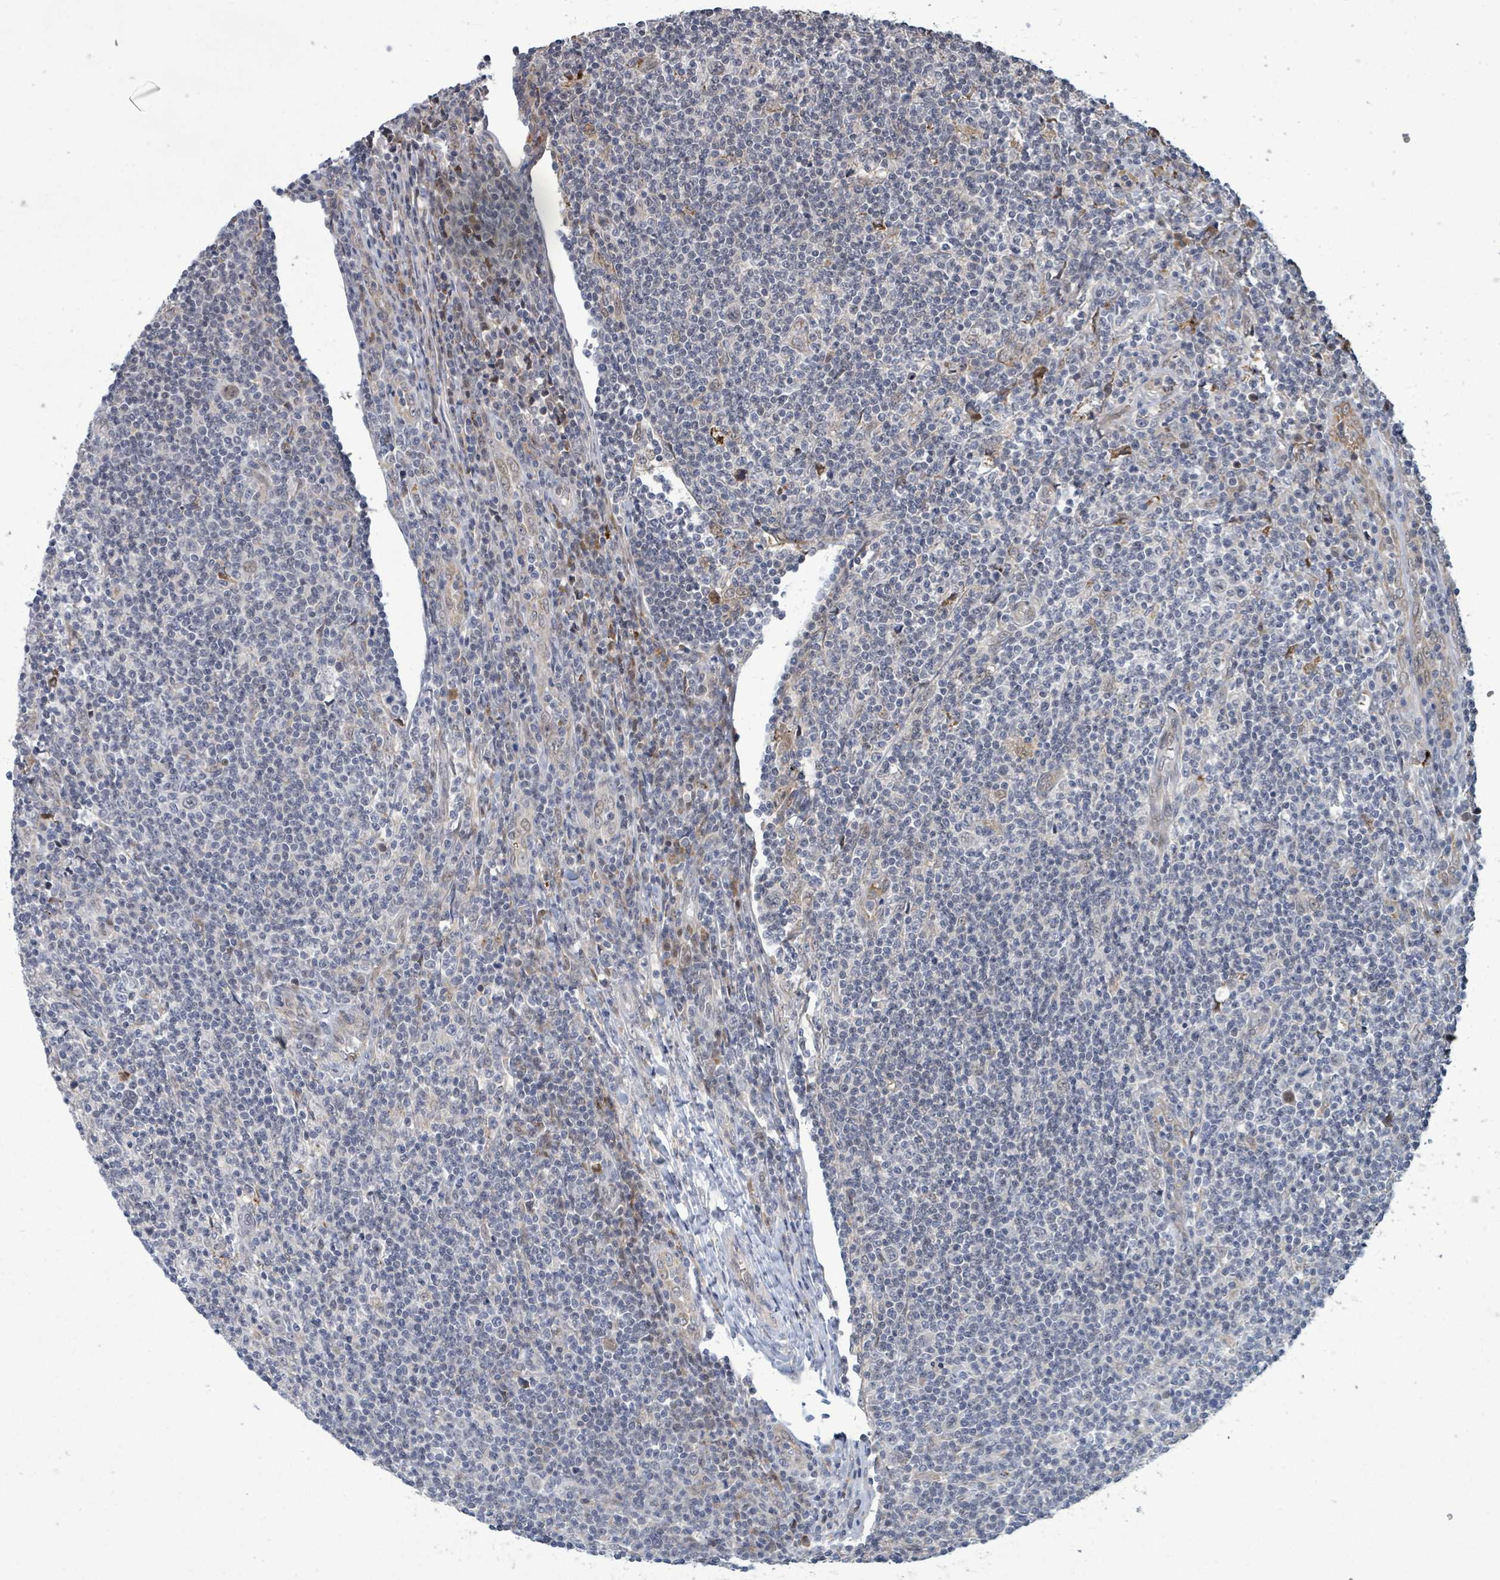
{"staining": {"intensity": "negative", "quantity": "none", "location": "none"}, "tissue": "lymphoma", "cell_type": "Tumor cells", "image_type": "cancer", "snomed": [{"axis": "morphology", "description": "Hodgkin's disease, NOS"}, {"axis": "topography", "description": "Lymph node"}], "caption": "This is a image of immunohistochemistry (IHC) staining of lymphoma, which shows no expression in tumor cells.", "gene": "SHROOM2", "patient": {"sex": "male", "age": 83}}